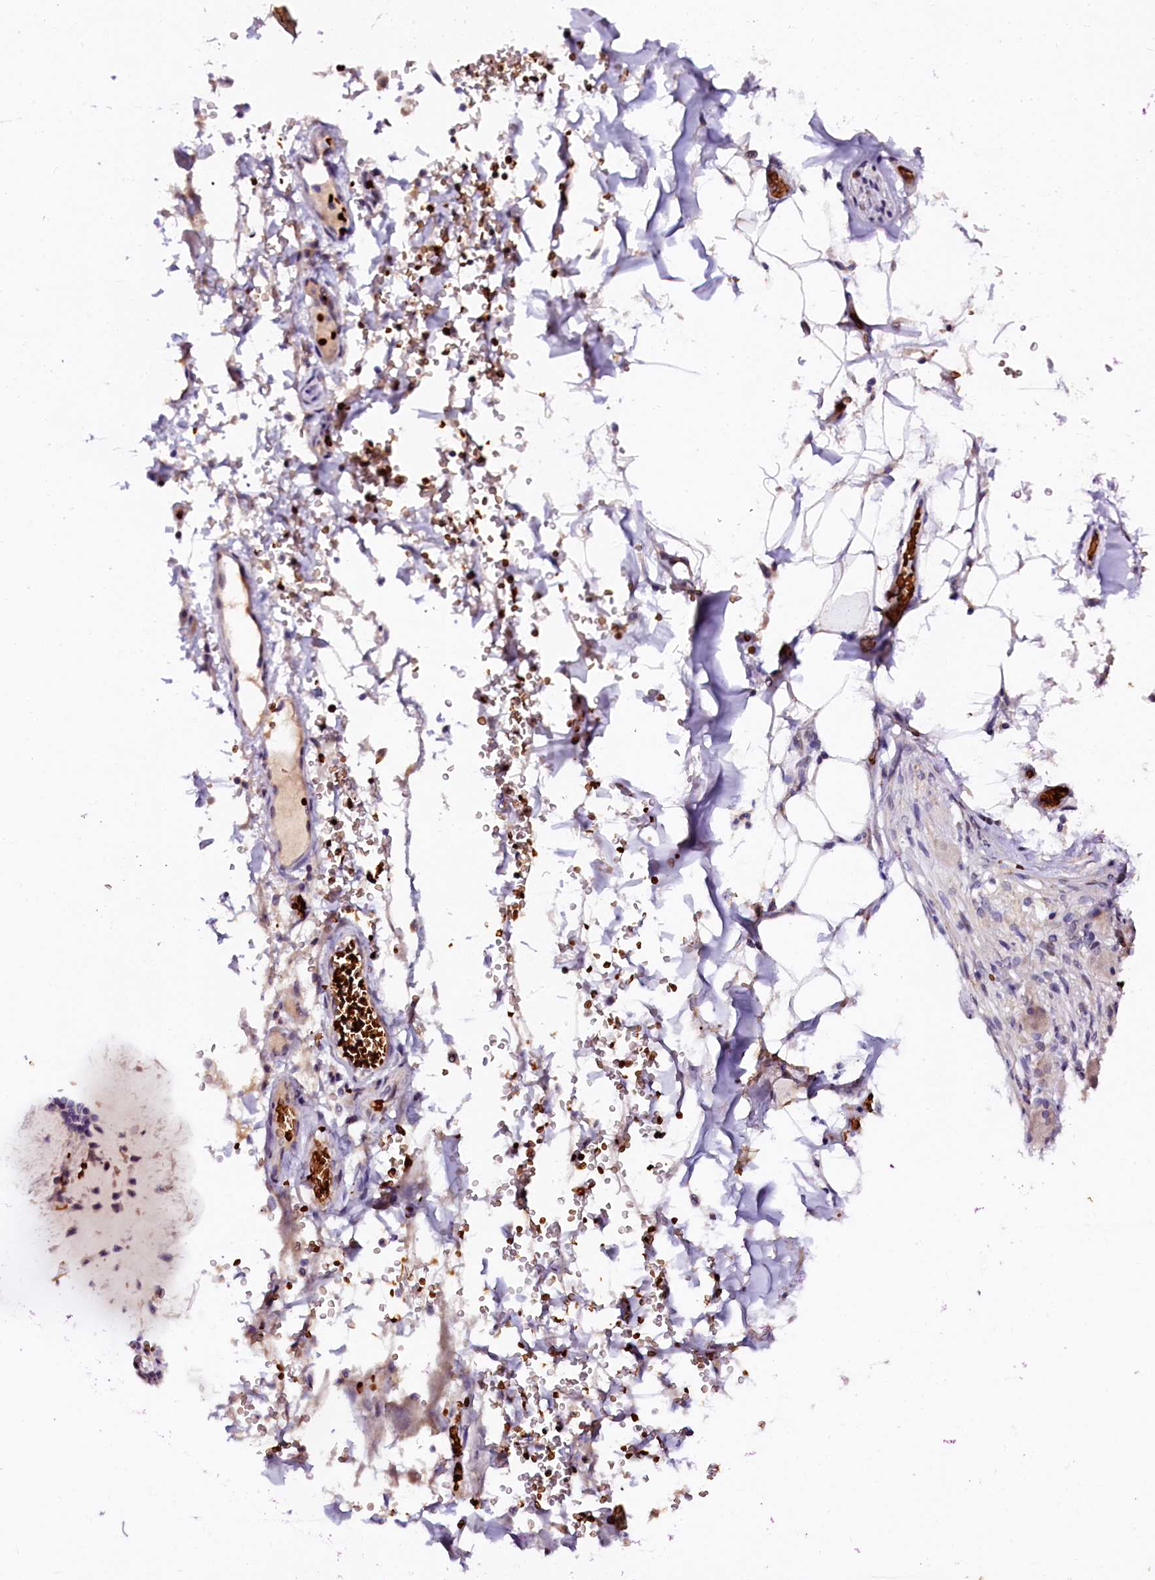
{"staining": {"intensity": "negative", "quantity": "none", "location": "none"}, "tissue": "adipose tissue", "cell_type": "Adipocytes", "image_type": "normal", "snomed": [{"axis": "morphology", "description": "Normal tissue, NOS"}, {"axis": "topography", "description": "Lymph node"}, {"axis": "topography", "description": "Cartilage tissue"}, {"axis": "topography", "description": "Bronchus"}], "caption": "The photomicrograph exhibits no significant positivity in adipocytes of adipose tissue. (DAB (3,3'-diaminobenzidine) IHC with hematoxylin counter stain).", "gene": "CTDSPL2", "patient": {"sex": "male", "age": 63}}